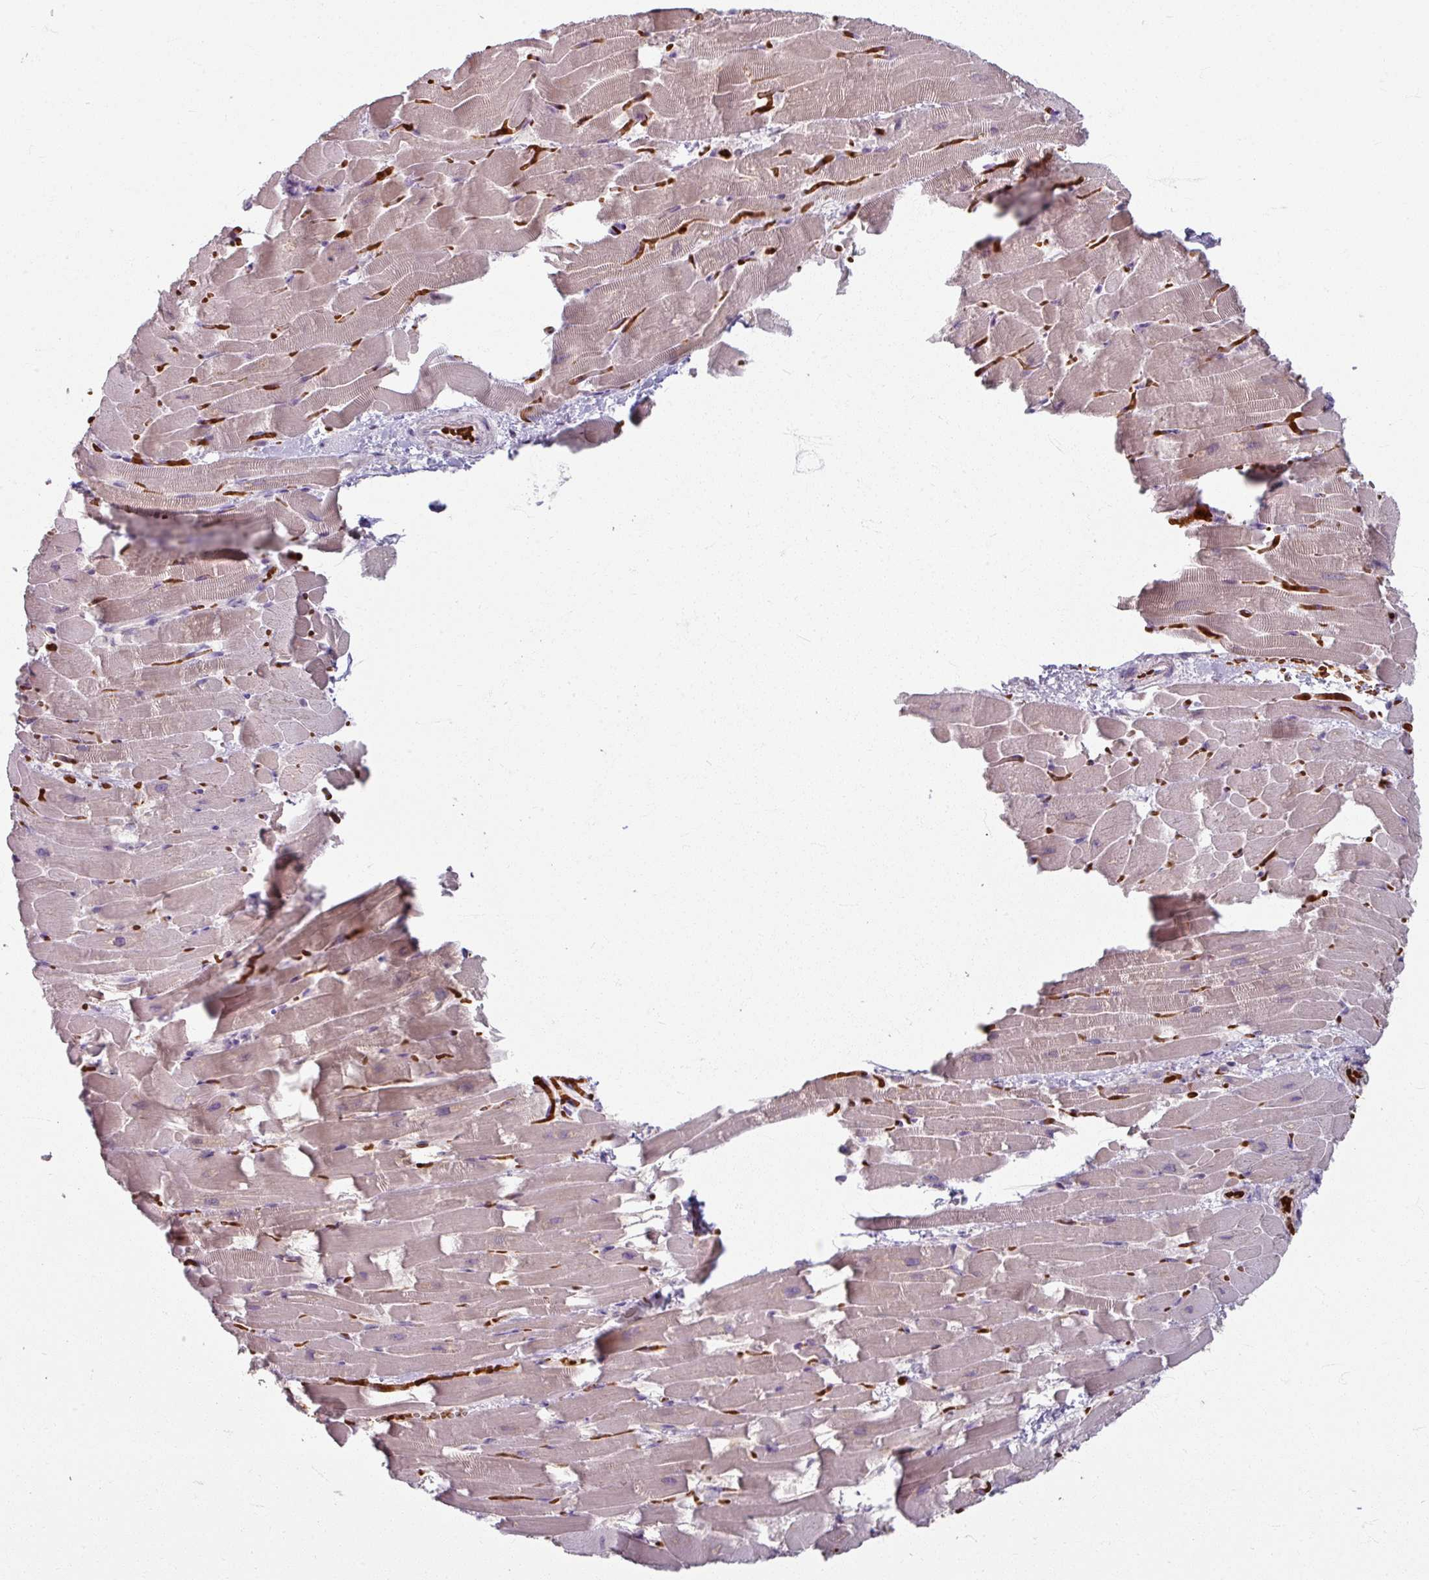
{"staining": {"intensity": "moderate", "quantity": ">75%", "location": "cytoplasmic/membranous"}, "tissue": "heart muscle", "cell_type": "Cardiomyocytes", "image_type": "normal", "snomed": [{"axis": "morphology", "description": "Normal tissue, NOS"}, {"axis": "topography", "description": "Heart"}], "caption": "Cardiomyocytes display medium levels of moderate cytoplasmic/membranous positivity in about >75% of cells in unremarkable human heart muscle.", "gene": "KMT5C", "patient": {"sex": "male", "age": 37}}